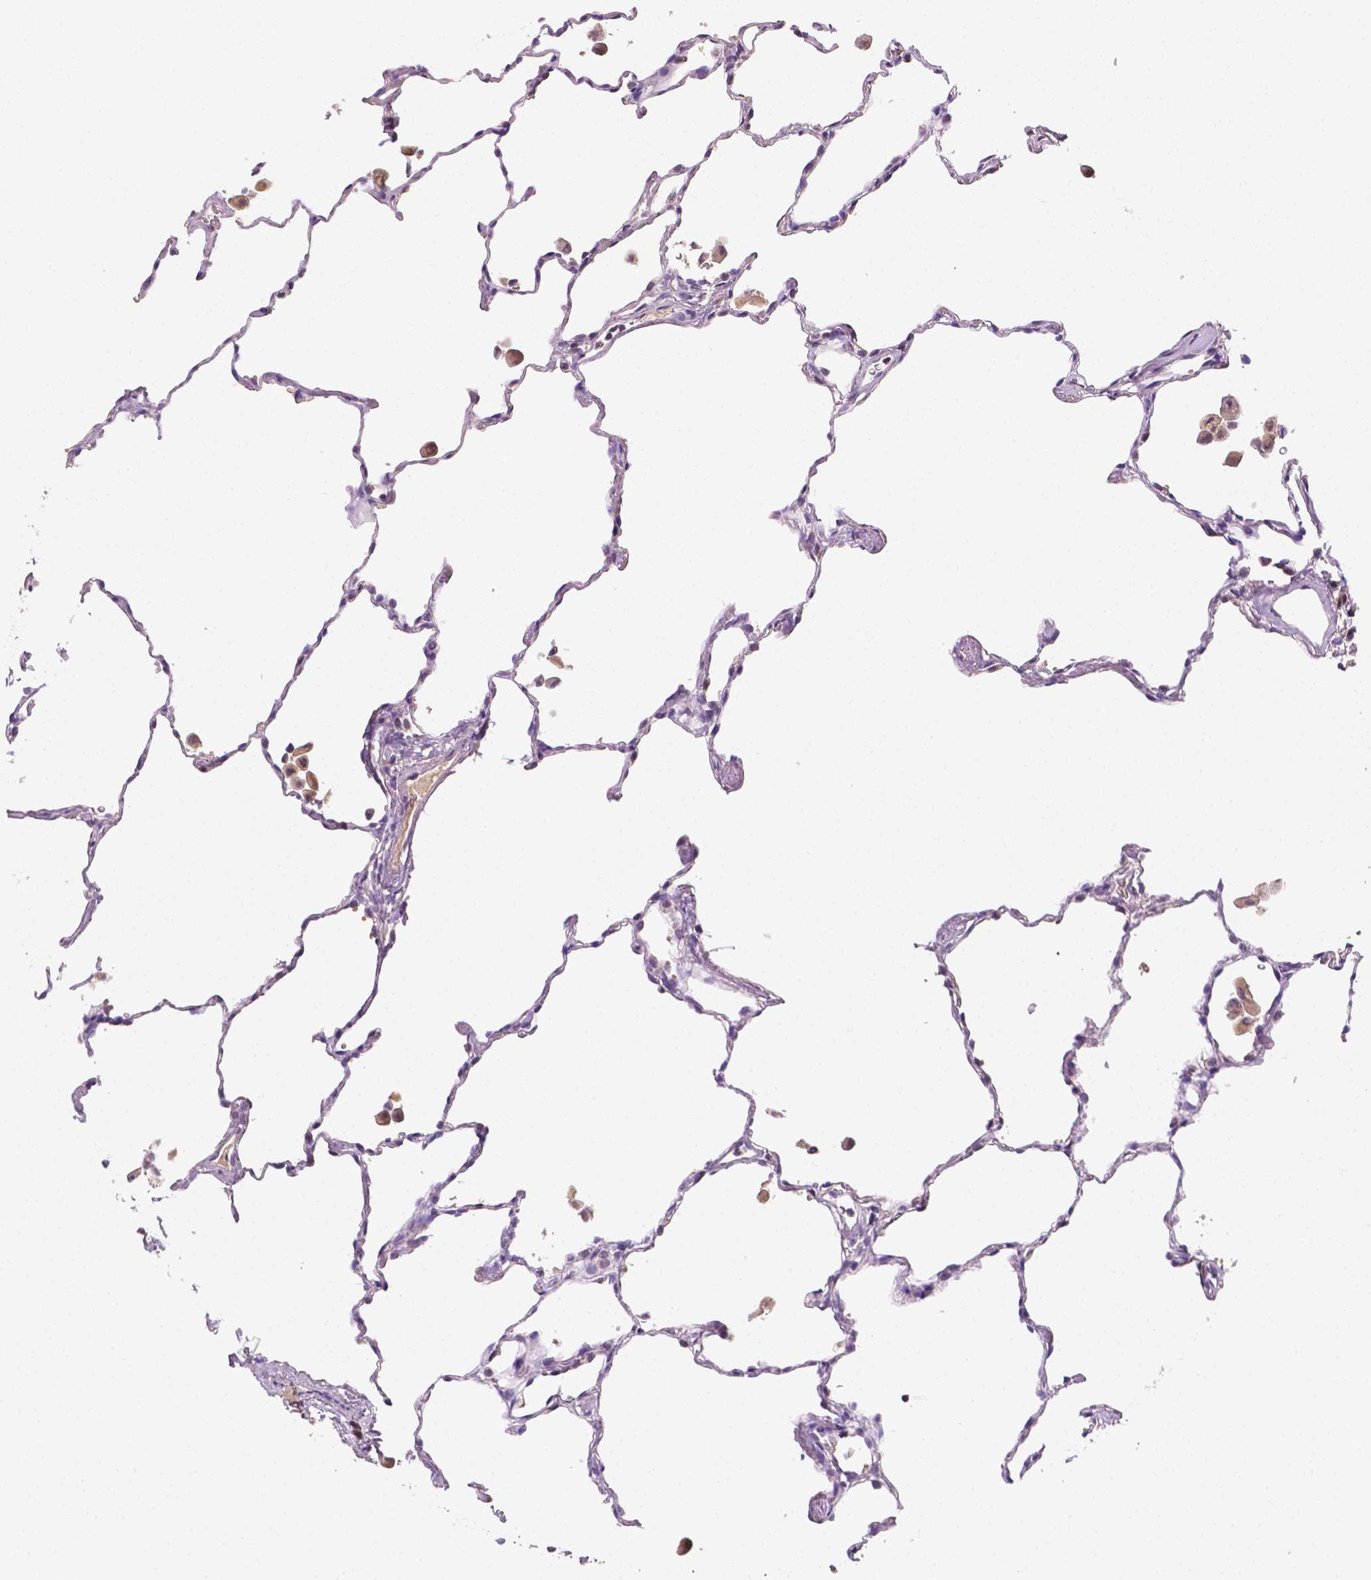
{"staining": {"intensity": "negative", "quantity": "none", "location": "none"}, "tissue": "lung", "cell_type": "Alveolar cells", "image_type": "normal", "snomed": [{"axis": "morphology", "description": "Normal tissue, NOS"}, {"axis": "topography", "description": "Lung"}], "caption": "Alveolar cells show no significant positivity in unremarkable lung.", "gene": "MROH6", "patient": {"sex": "female", "age": 47}}